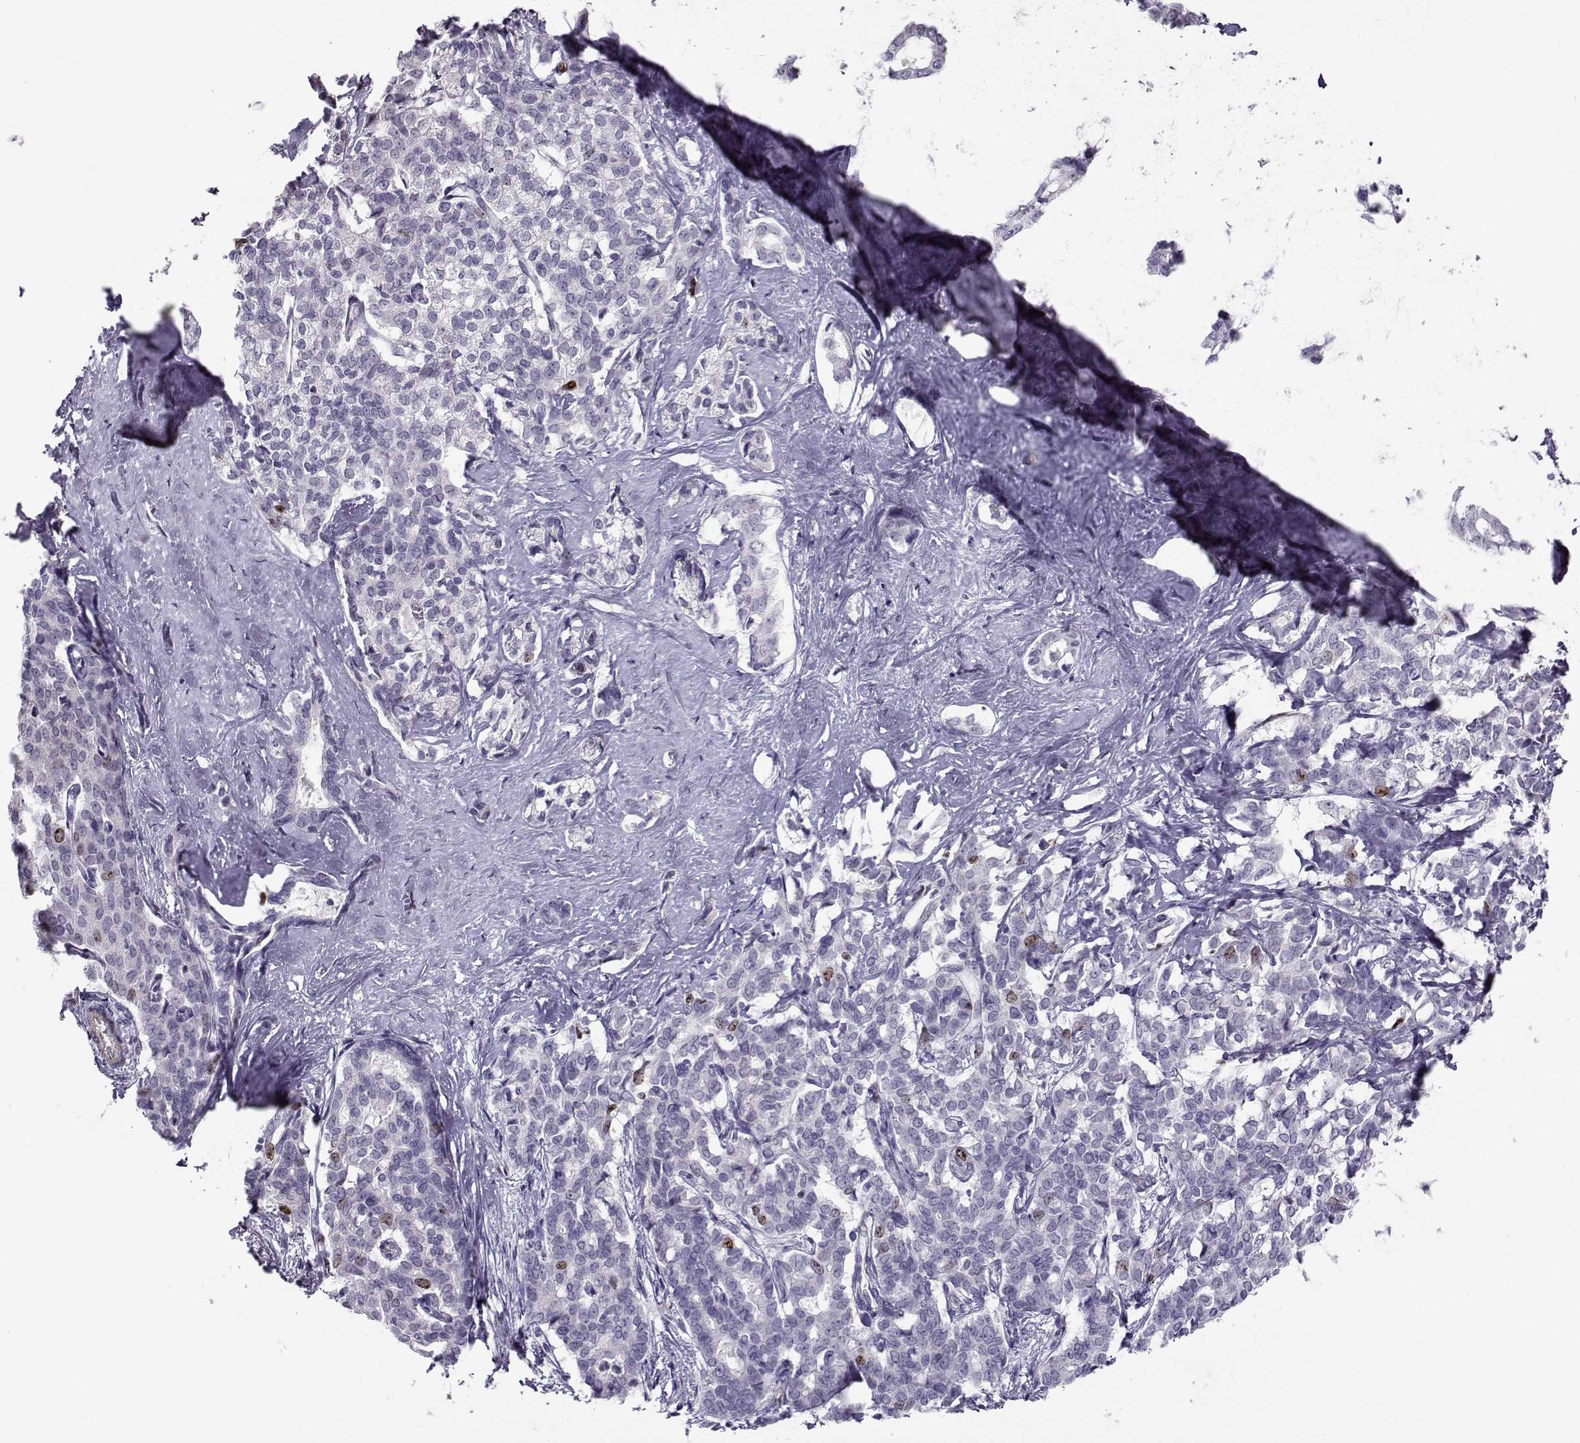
{"staining": {"intensity": "moderate", "quantity": "<25%", "location": "nuclear"}, "tissue": "liver cancer", "cell_type": "Tumor cells", "image_type": "cancer", "snomed": [{"axis": "morphology", "description": "Cholangiocarcinoma"}, {"axis": "topography", "description": "Liver"}], "caption": "A brown stain labels moderate nuclear staining of a protein in human liver cancer (cholangiocarcinoma) tumor cells.", "gene": "NPW", "patient": {"sex": "female", "age": 47}}